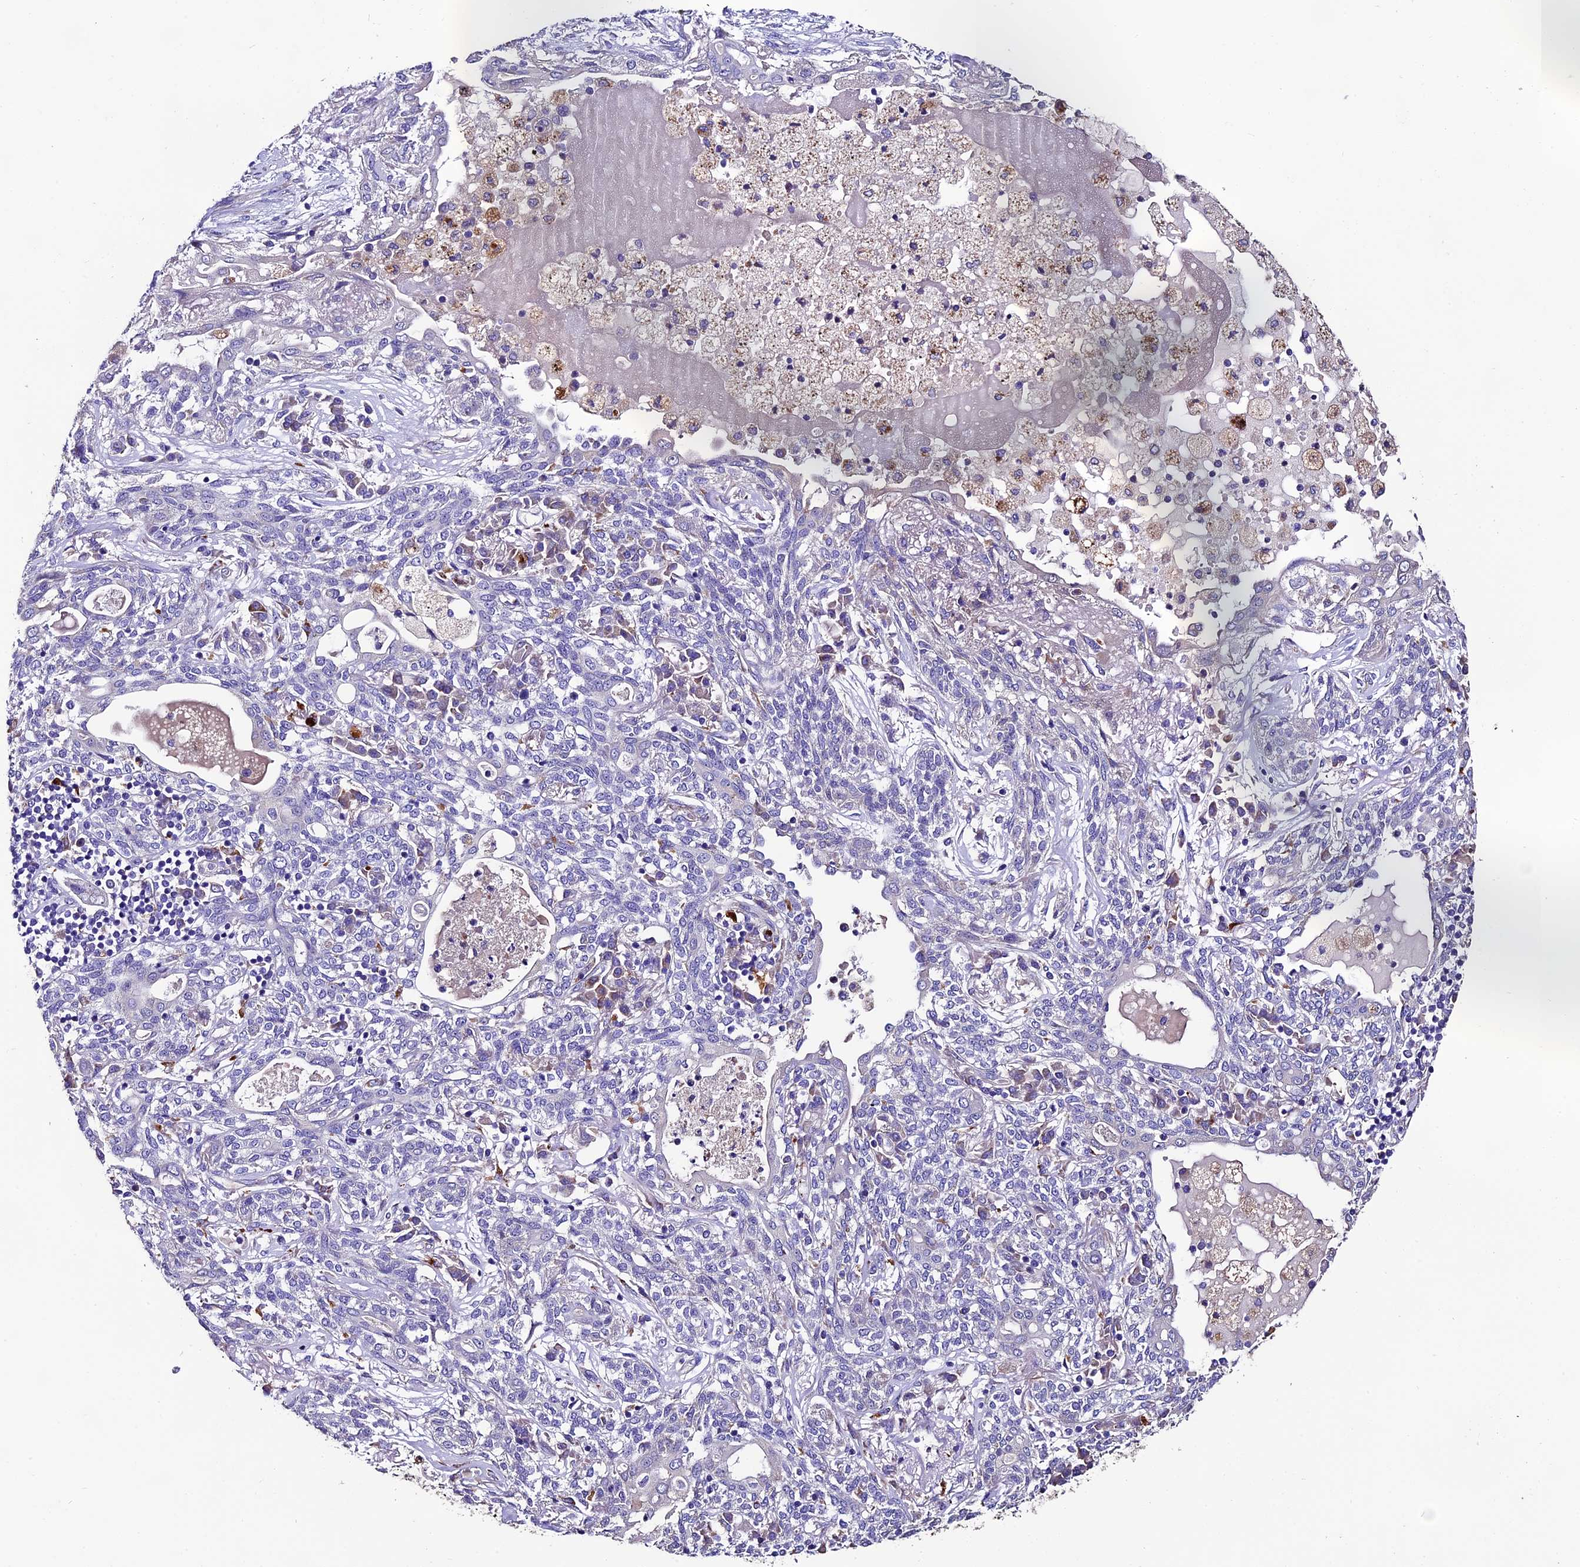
{"staining": {"intensity": "negative", "quantity": "none", "location": "none"}, "tissue": "lung cancer", "cell_type": "Tumor cells", "image_type": "cancer", "snomed": [{"axis": "morphology", "description": "Squamous cell carcinoma, NOS"}, {"axis": "topography", "description": "Lung"}], "caption": "The immunohistochemistry (IHC) image has no significant expression in tumor cells of lung cancer (squamous cell carcinoma) tissue.", "gene": "CLN5", "patient": {"sex": "female", "age": 70}}